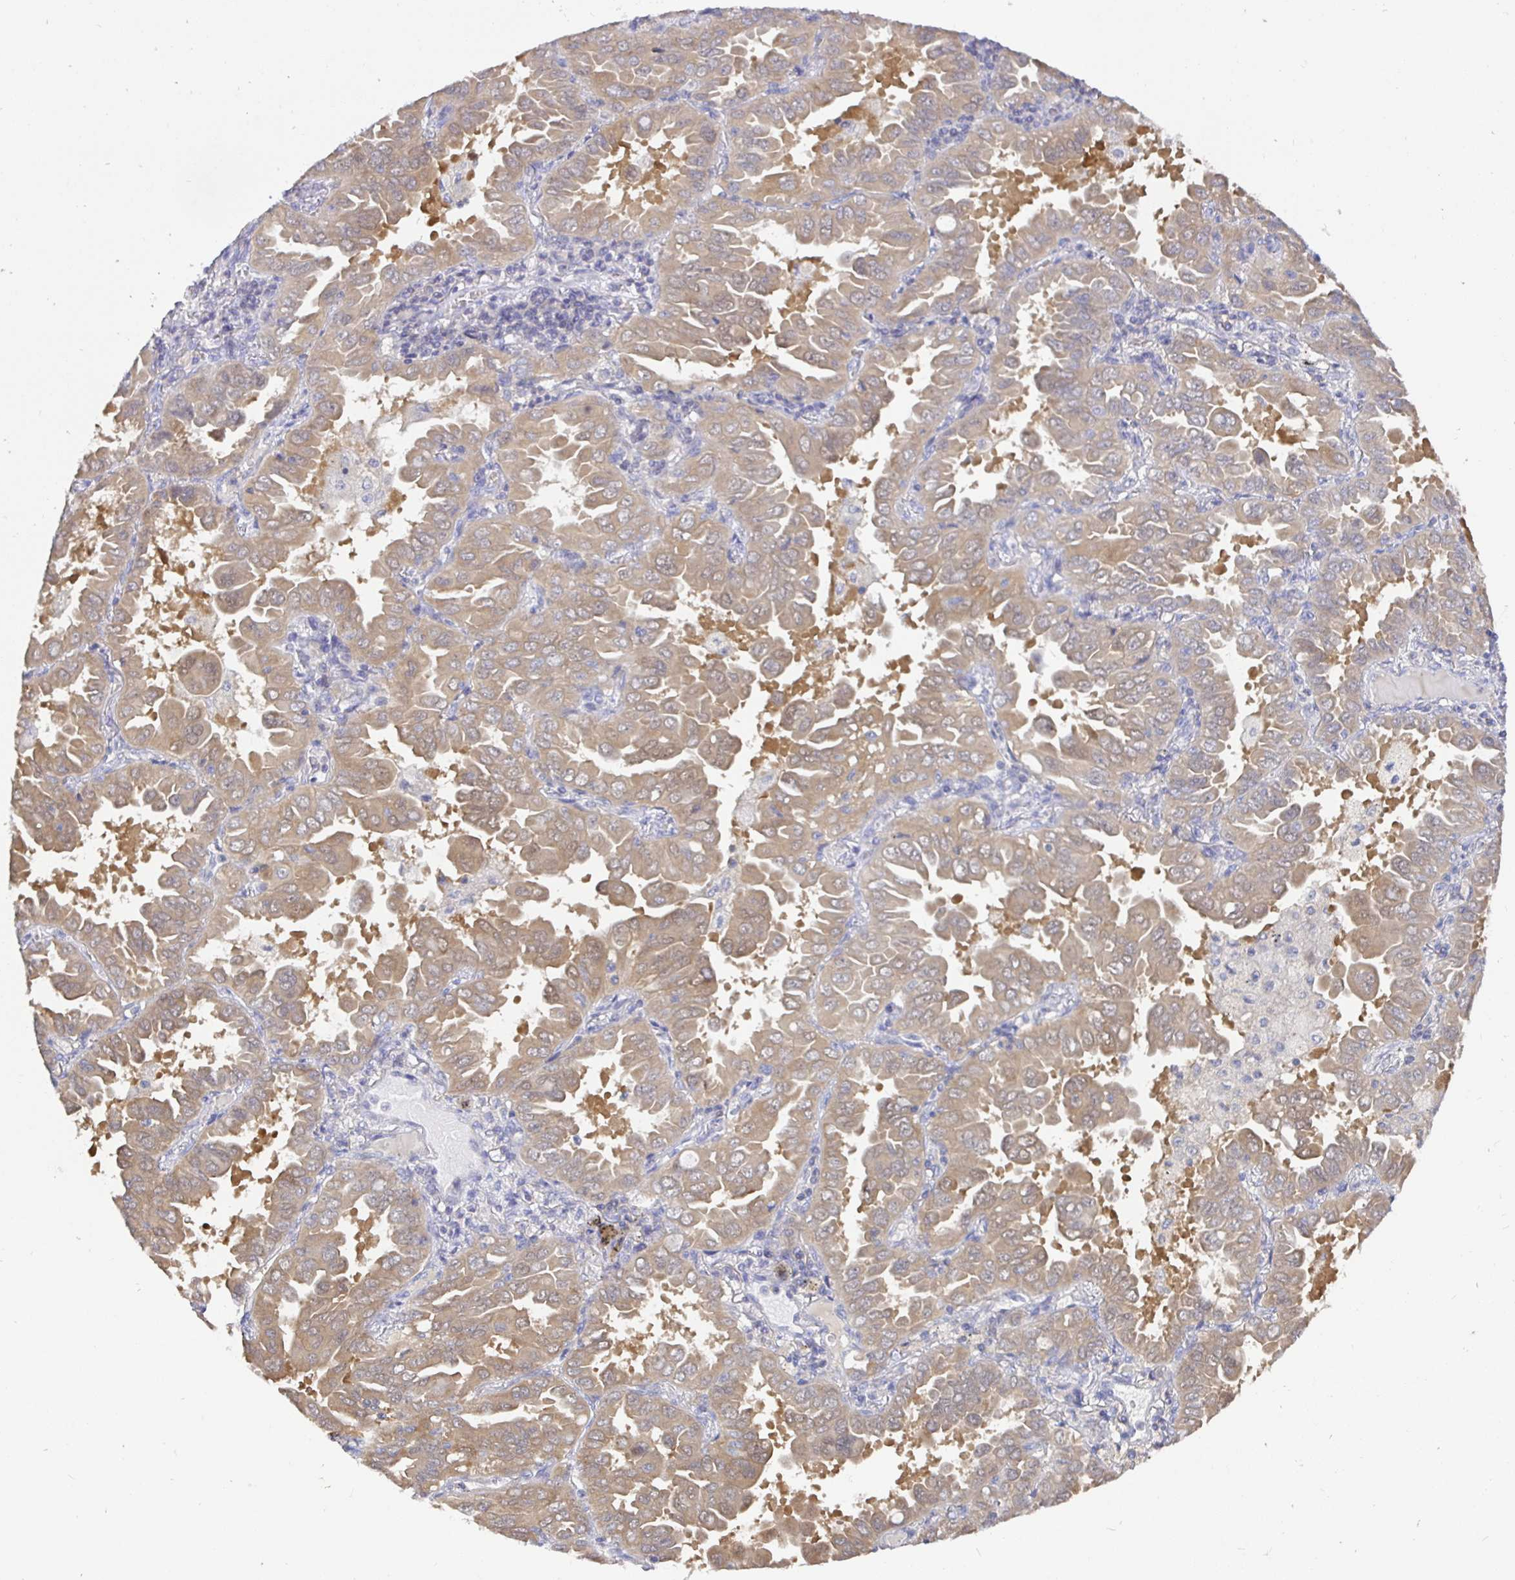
{"staining": {"intensity": "weak", "quantity": ">75%", "location": "cytoplasmic/membranous"}, "tissue": "lung cancer", "cell_type": "Tumor cells", "image_type": "cancer", "snomed": [{"axis": "morphology", "description": "Adenocarcinoma, NOS"}, {"axis": "topography", "description": "Lung"}], "caption": "About >75% of tumor cells in lung adenocarcinoma display weak cytoplasmic/membranous protein positivity as visualized by brown immunohistochemical staining.", "gene": "KIF21A", "patient": {"sex": "male", "age": 64}}